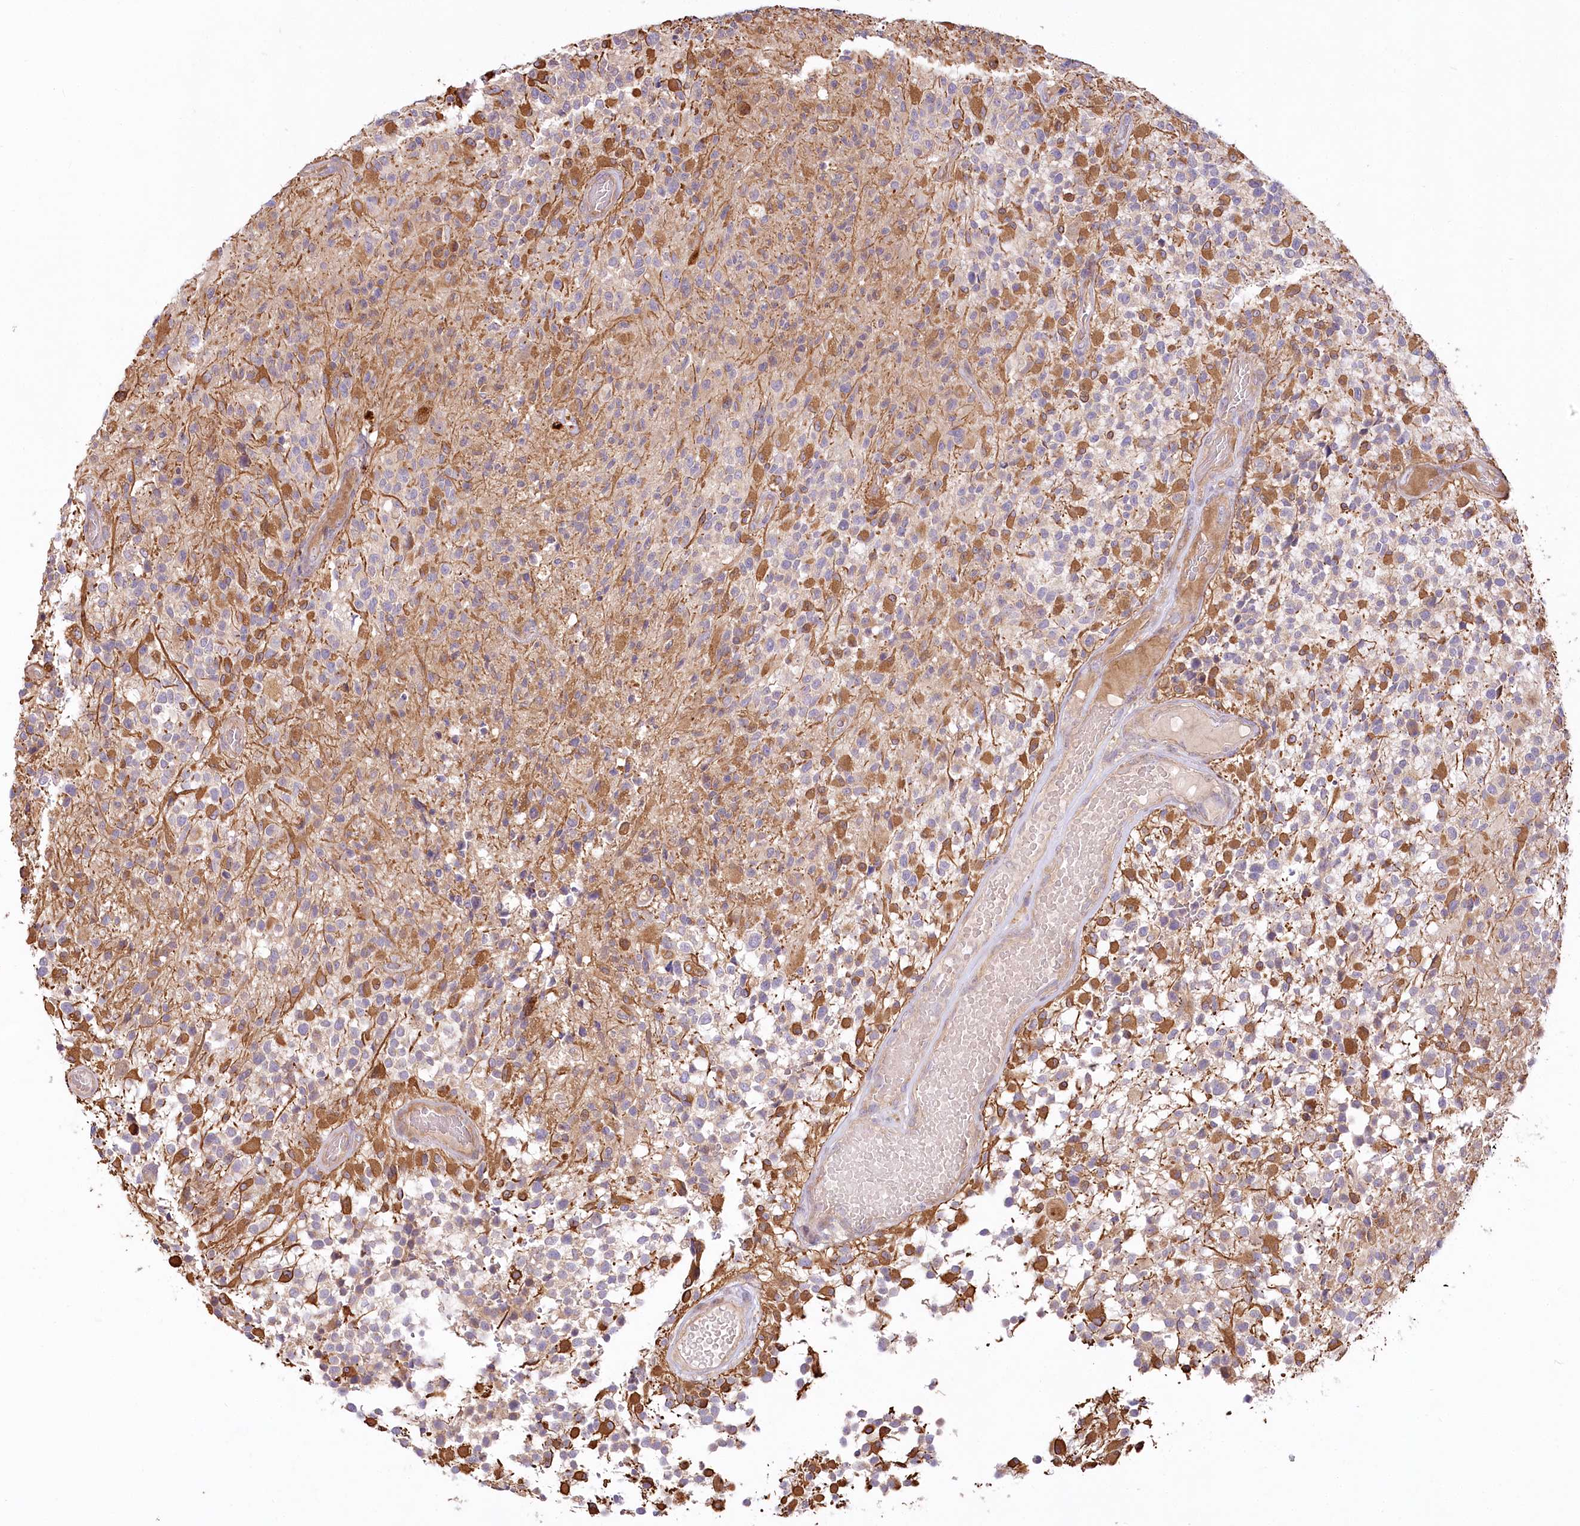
{"staining": {"intensity": "moderate", "quantity": "<25%", "location": "cytoplasmic/membranous"}, "tissue": "glioma", "cell_type": "Tumor cells", "image_type": "cancer", "snomed": [{"axis": "morphology", "description": "Glioma, malignant, High grade"}, {"axis": "morphology", "description": "Glioblastoma, NOS"}, {"axis": "topography", "description": "Brain"}], "caption": "Immunohistochemical staining of glioma exhibits moderate cytoplasmic/membranous protein staining in approximately <25% of tumor cells.", "gene": "PYROXD1", "patient": {"sex": "male", "age": 60}}